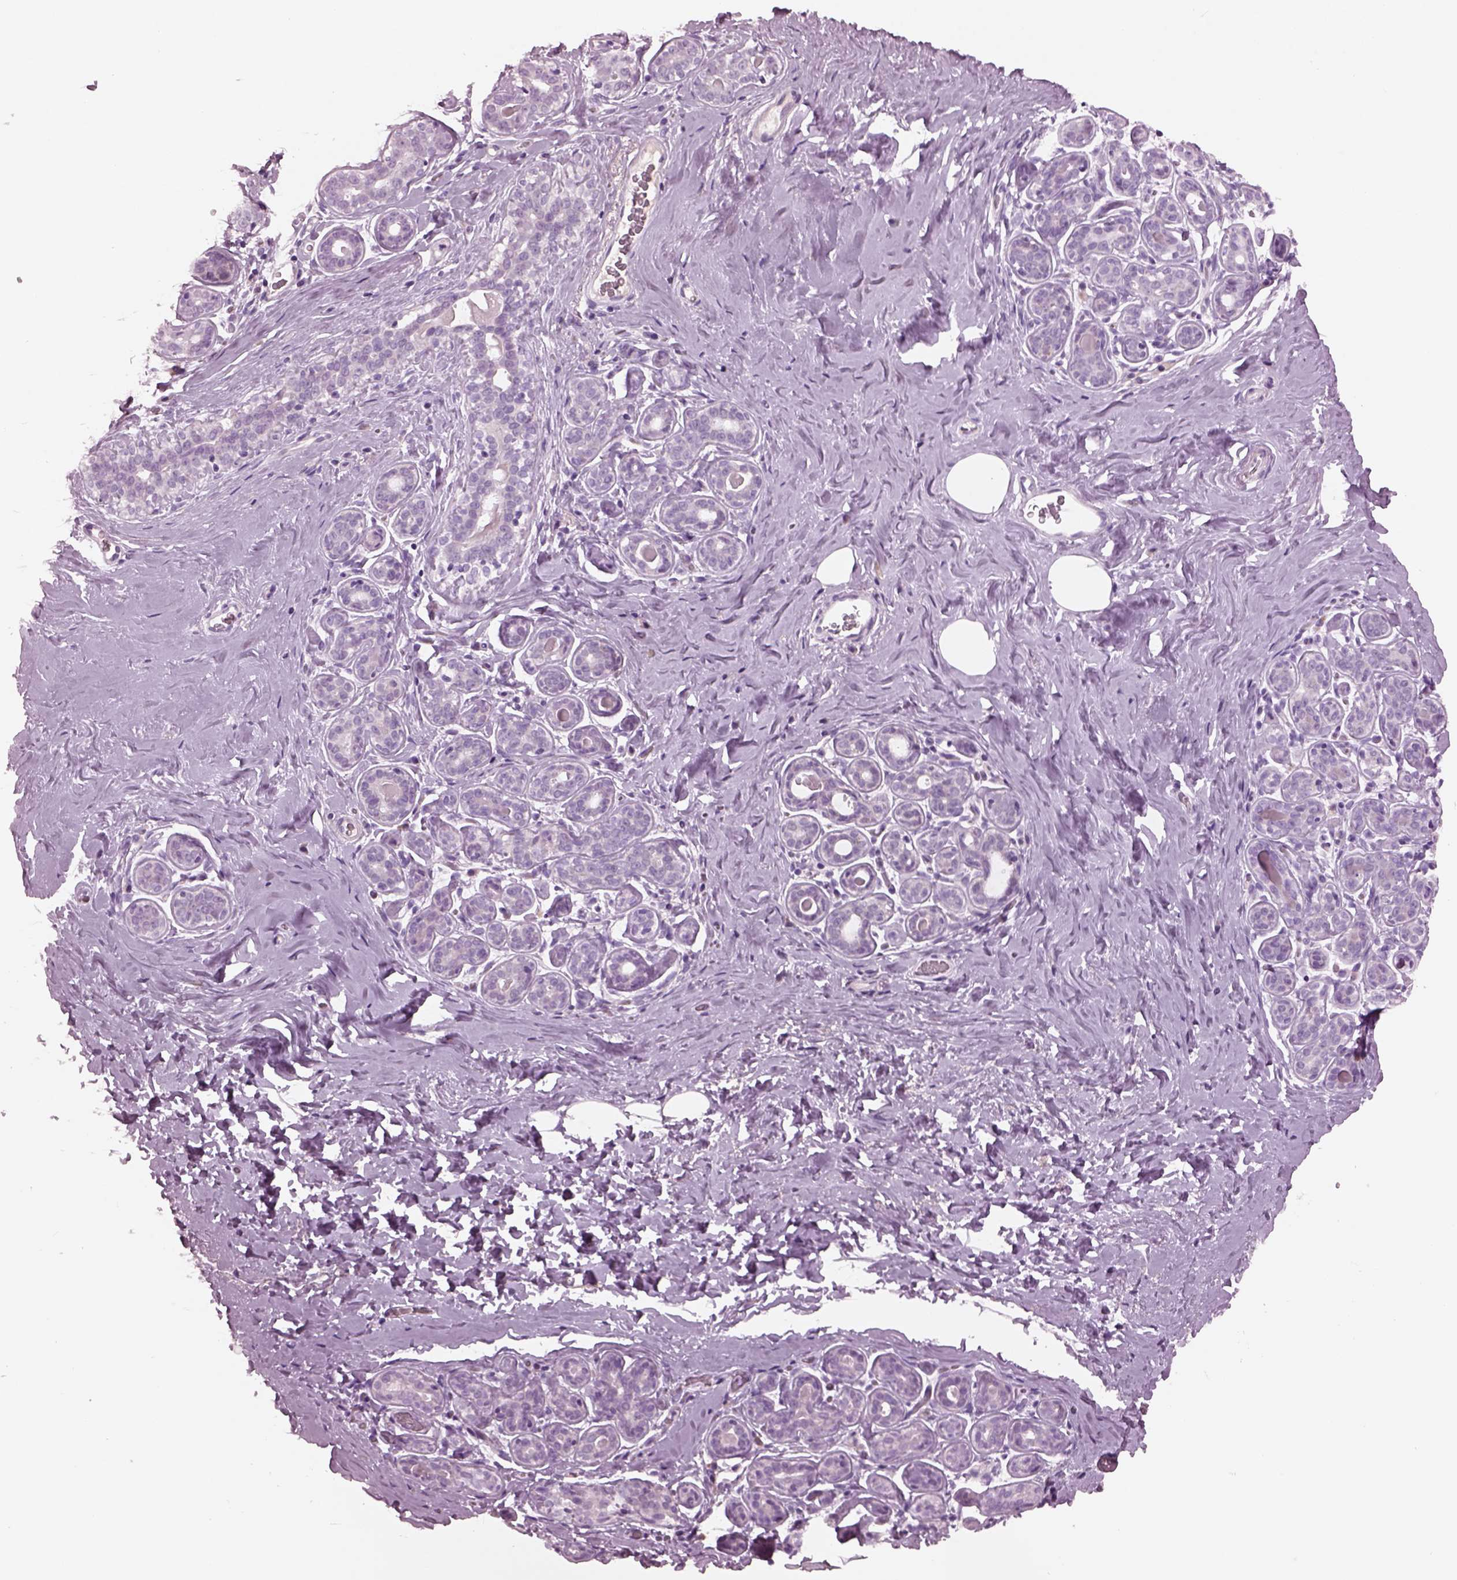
{"staining": {"intensity": "negative", "quantity": "none", "location": "none"}, "tissue": "breast", "cell_type": "Adipocytes", "image_type": "normal", "snomed": [{"axis": "morphology", "description": "Normal tissue, NOS"}, {"axis": "topography", "description": "Skin"}, {"axis": "topography", "description": "Breast"}], "caption": "A high-resolution histopathology image shows immunohistochemistry (IHC) staining of unremarkable breast, which shows no significant positivity in adipocytes.", "gene": "CYLC1", "patient": {"sex": "female", "age": 43}}